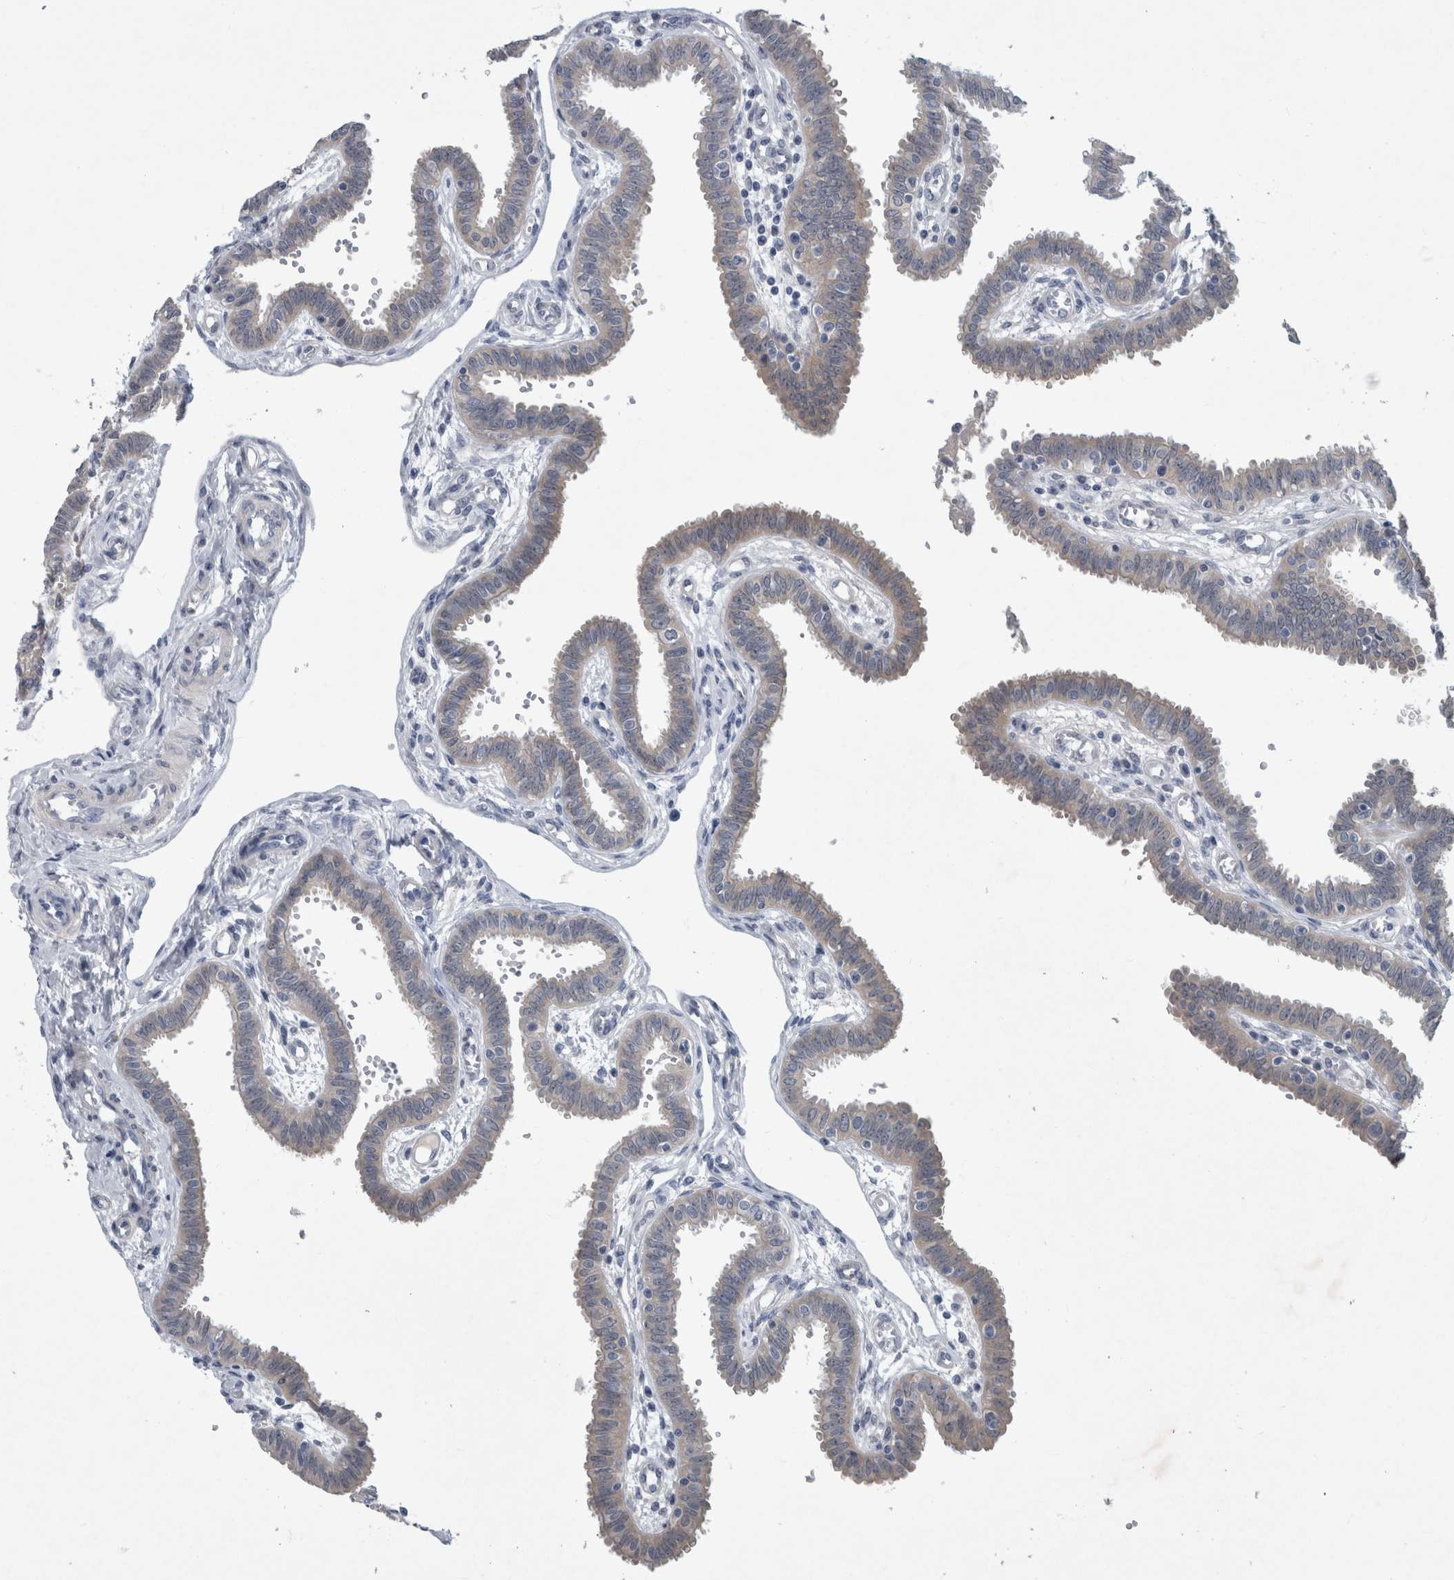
{"staining": {"intensity": "weak", "quantity": "25%-75%", "location": "cytoplasmic/membranous"}, "tissue": "fallopian tube", "cell_type": "Glandular cells", "image_type": "normal", "snomed": [{"axis": "morphology", "description": "Normal tissue, NOS"}, {"axis": "topography", "description": "Fallopian tube"}], "caption": "This micrograph shows benign fallopian tube stained with immunohistochemistry (IHC) to label a protein in brown. The cytoplasmic/membranous of glandular cells show weak positivity for the protein. Nuclei are counter-stained blue.", "gene": "FAM83H", "patient": {"sex": "female", "age": 32}}